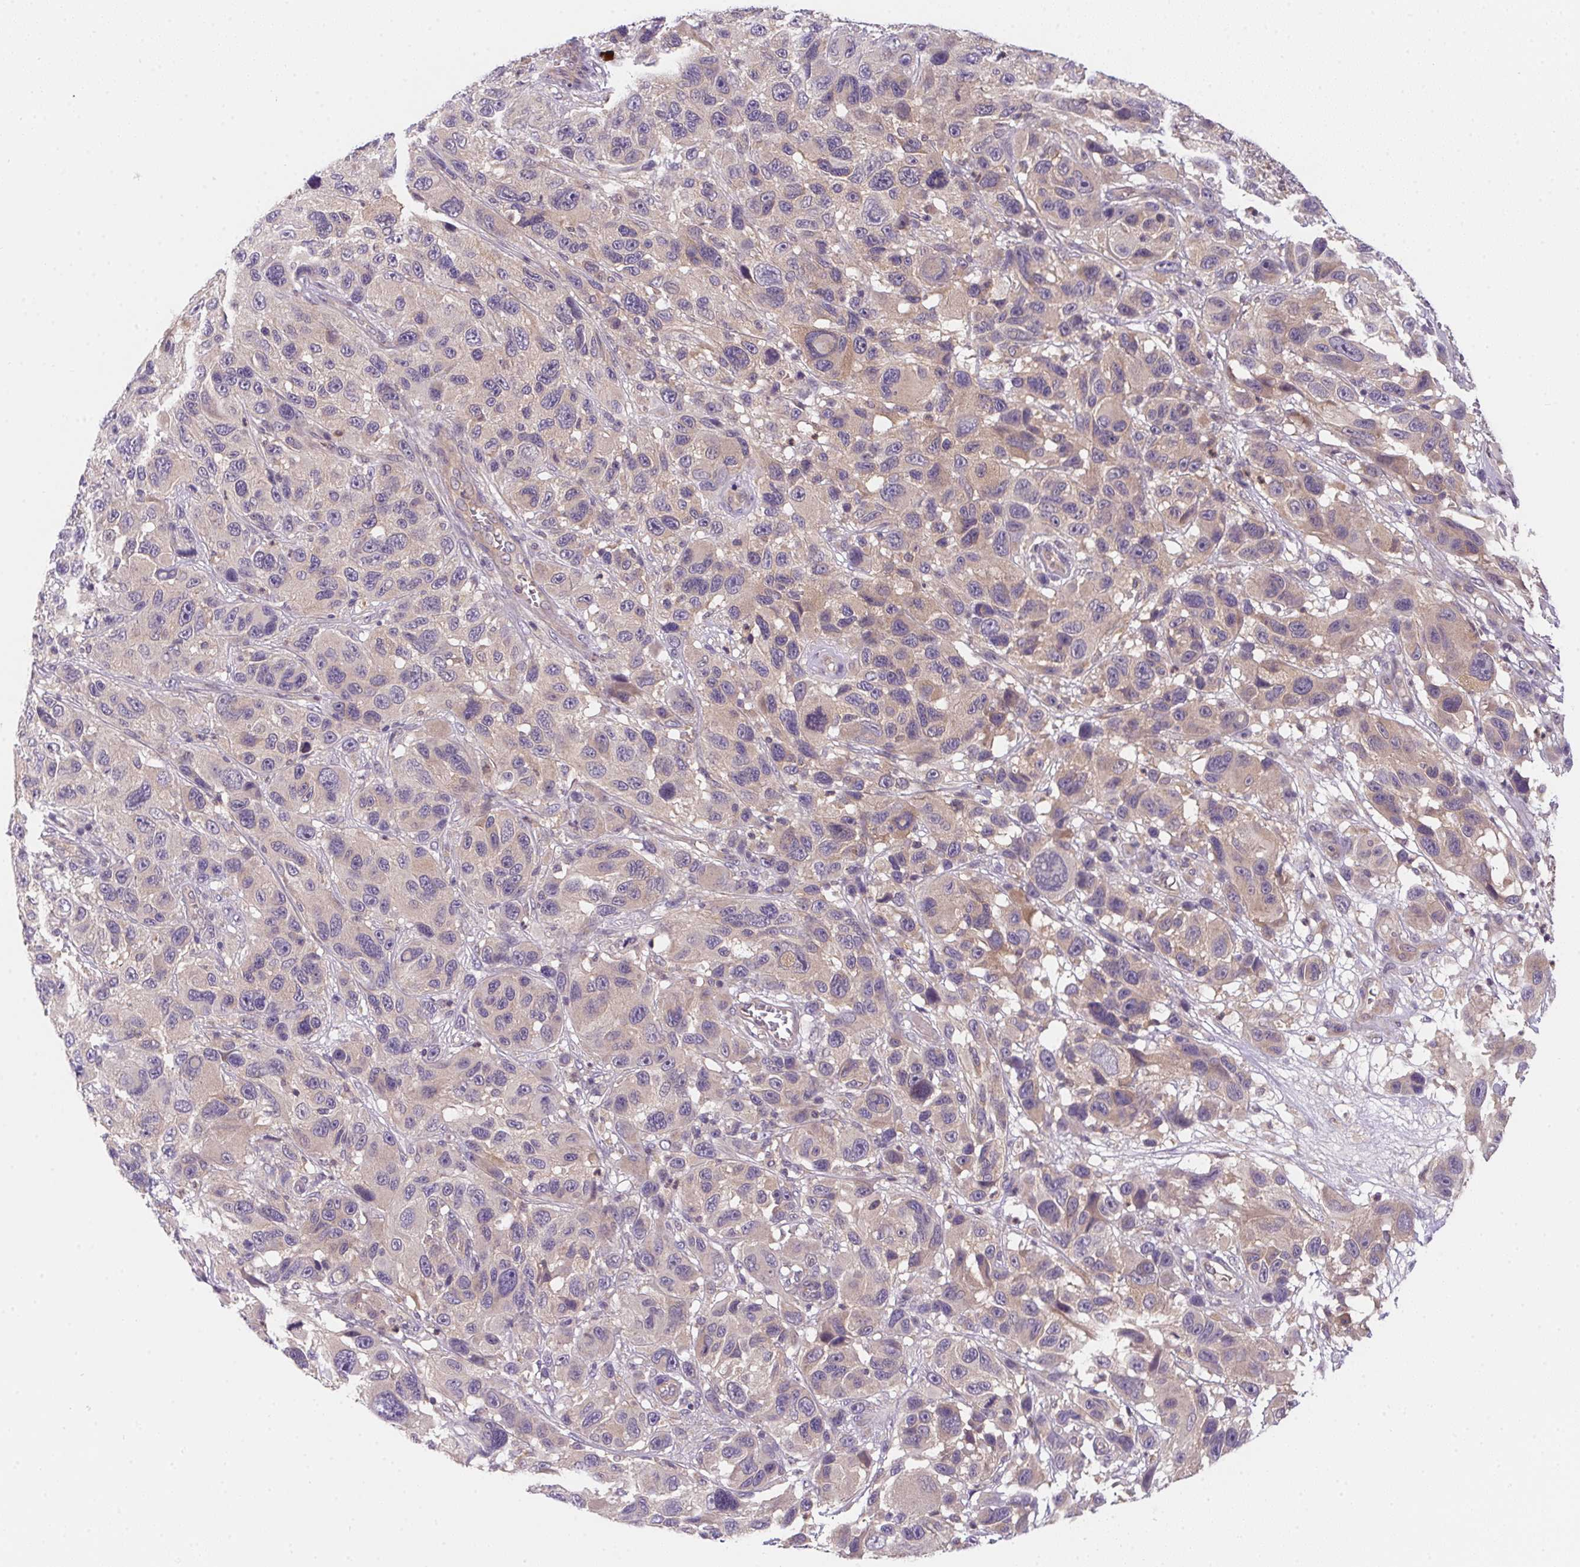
{"staining": {"intensity": "weak", "quantity": "<25%", "location": "cytoplasmic/membranous"}, "tissue": "melanoma", "cell_type": "Tumor cells", "image_type": "cancer", "snomed": [{"axis": "morphology", "description": "Malignant melanoma, NOS"}, {"axis": "topography", "description": "Skin"}], "caption": "Immunohistochemical staining of human malignant melanoma shows no significant staining in tumor cells.", "gene": "PRKAA1", "patient": {"sex": "male", "age": 53}}